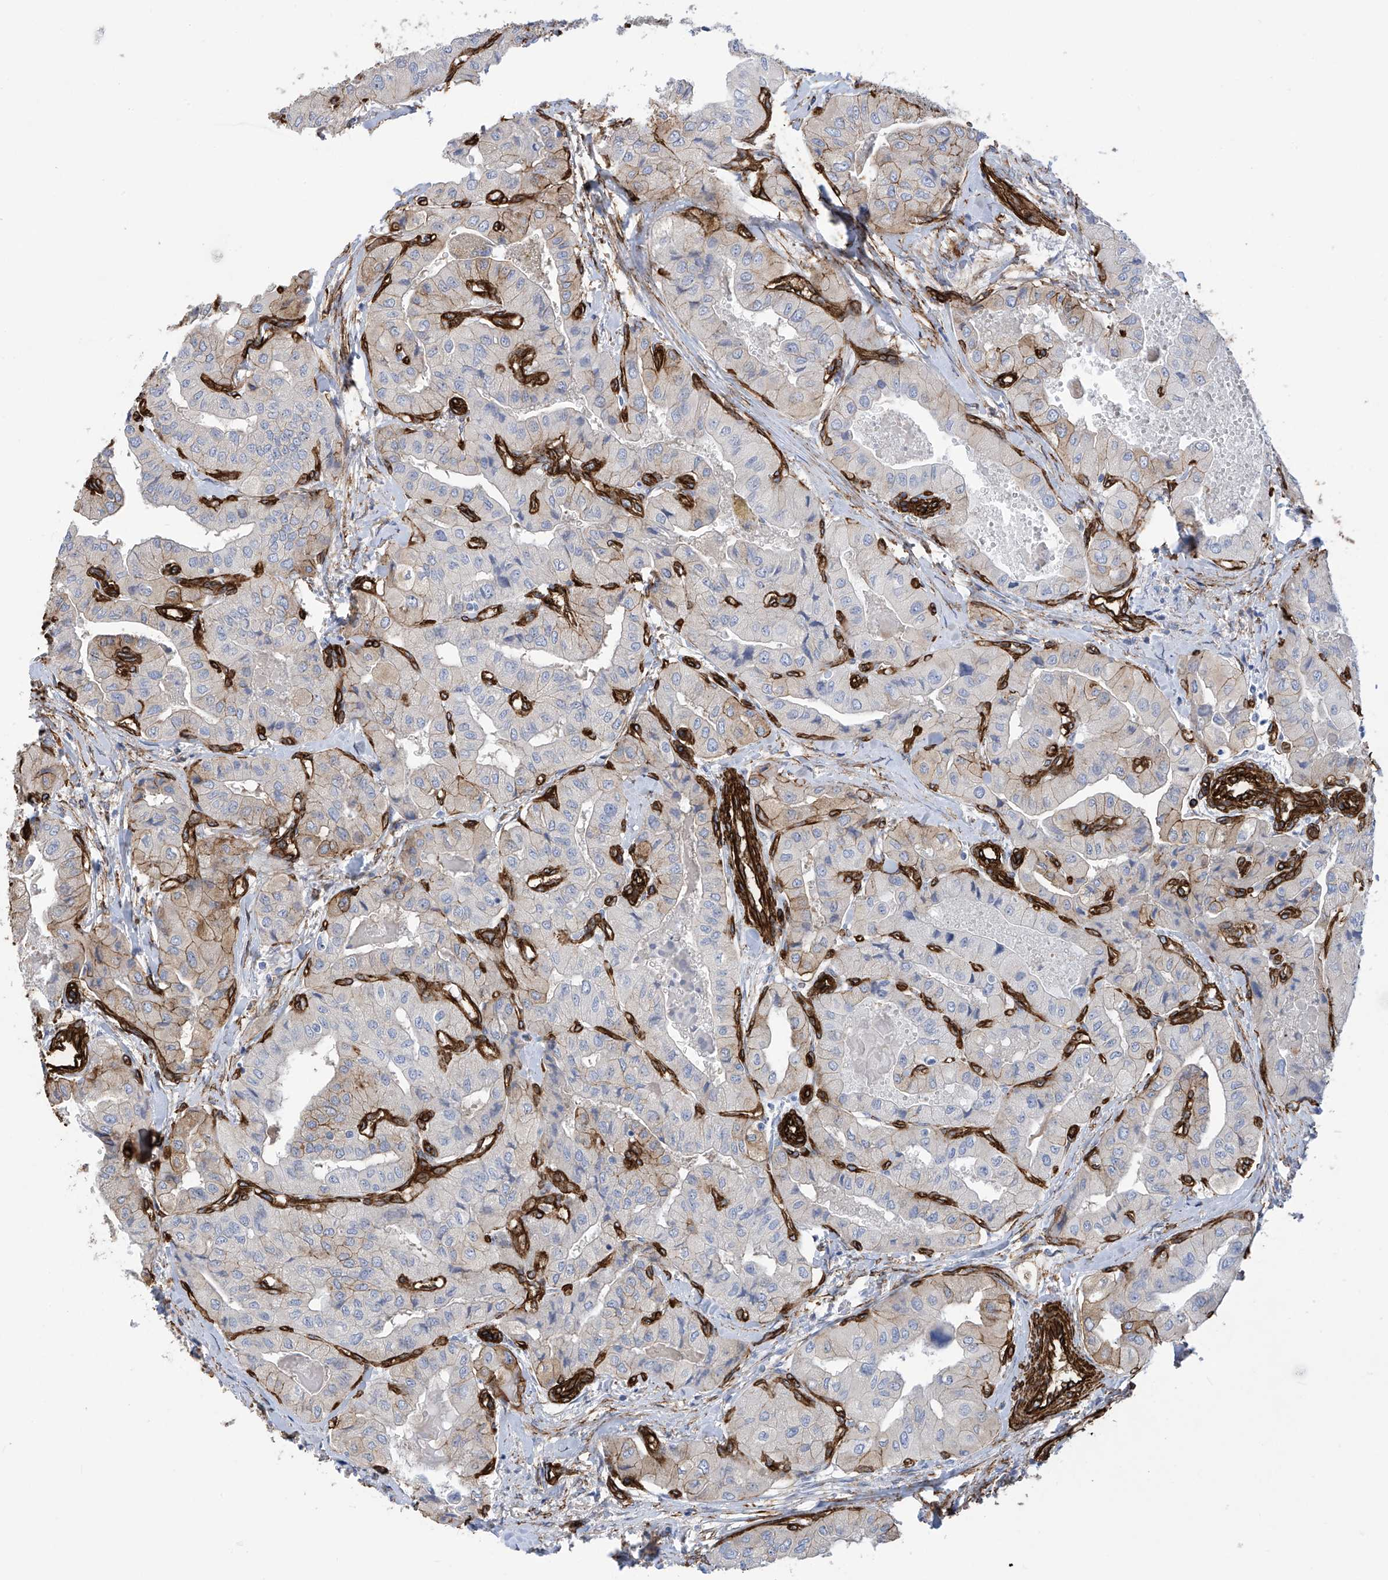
{"staining": {"intensity": "moderate", "quantity": "<25%", "location": "cytoplasmic/membranous"}, "tissue": "thyroid cancer", "cell_type": "Tumor cells", "image_type": "cancer", "snomed": [{"axis": "morphology", "description": "Papillary adenocarcinoma, NOS"}, {"axis": "topography", "description": "Thyroid gland"}], "caption": "There is low levels of moderate cytoplasmic/membranous staining in tumor cells of thyroid cancer (papillary adenocarcinoma), as demonstrated by immunohistochemical staining (brown color).", "gene": "UBTD1", "patient": {"sex": "female", "age": 59}}